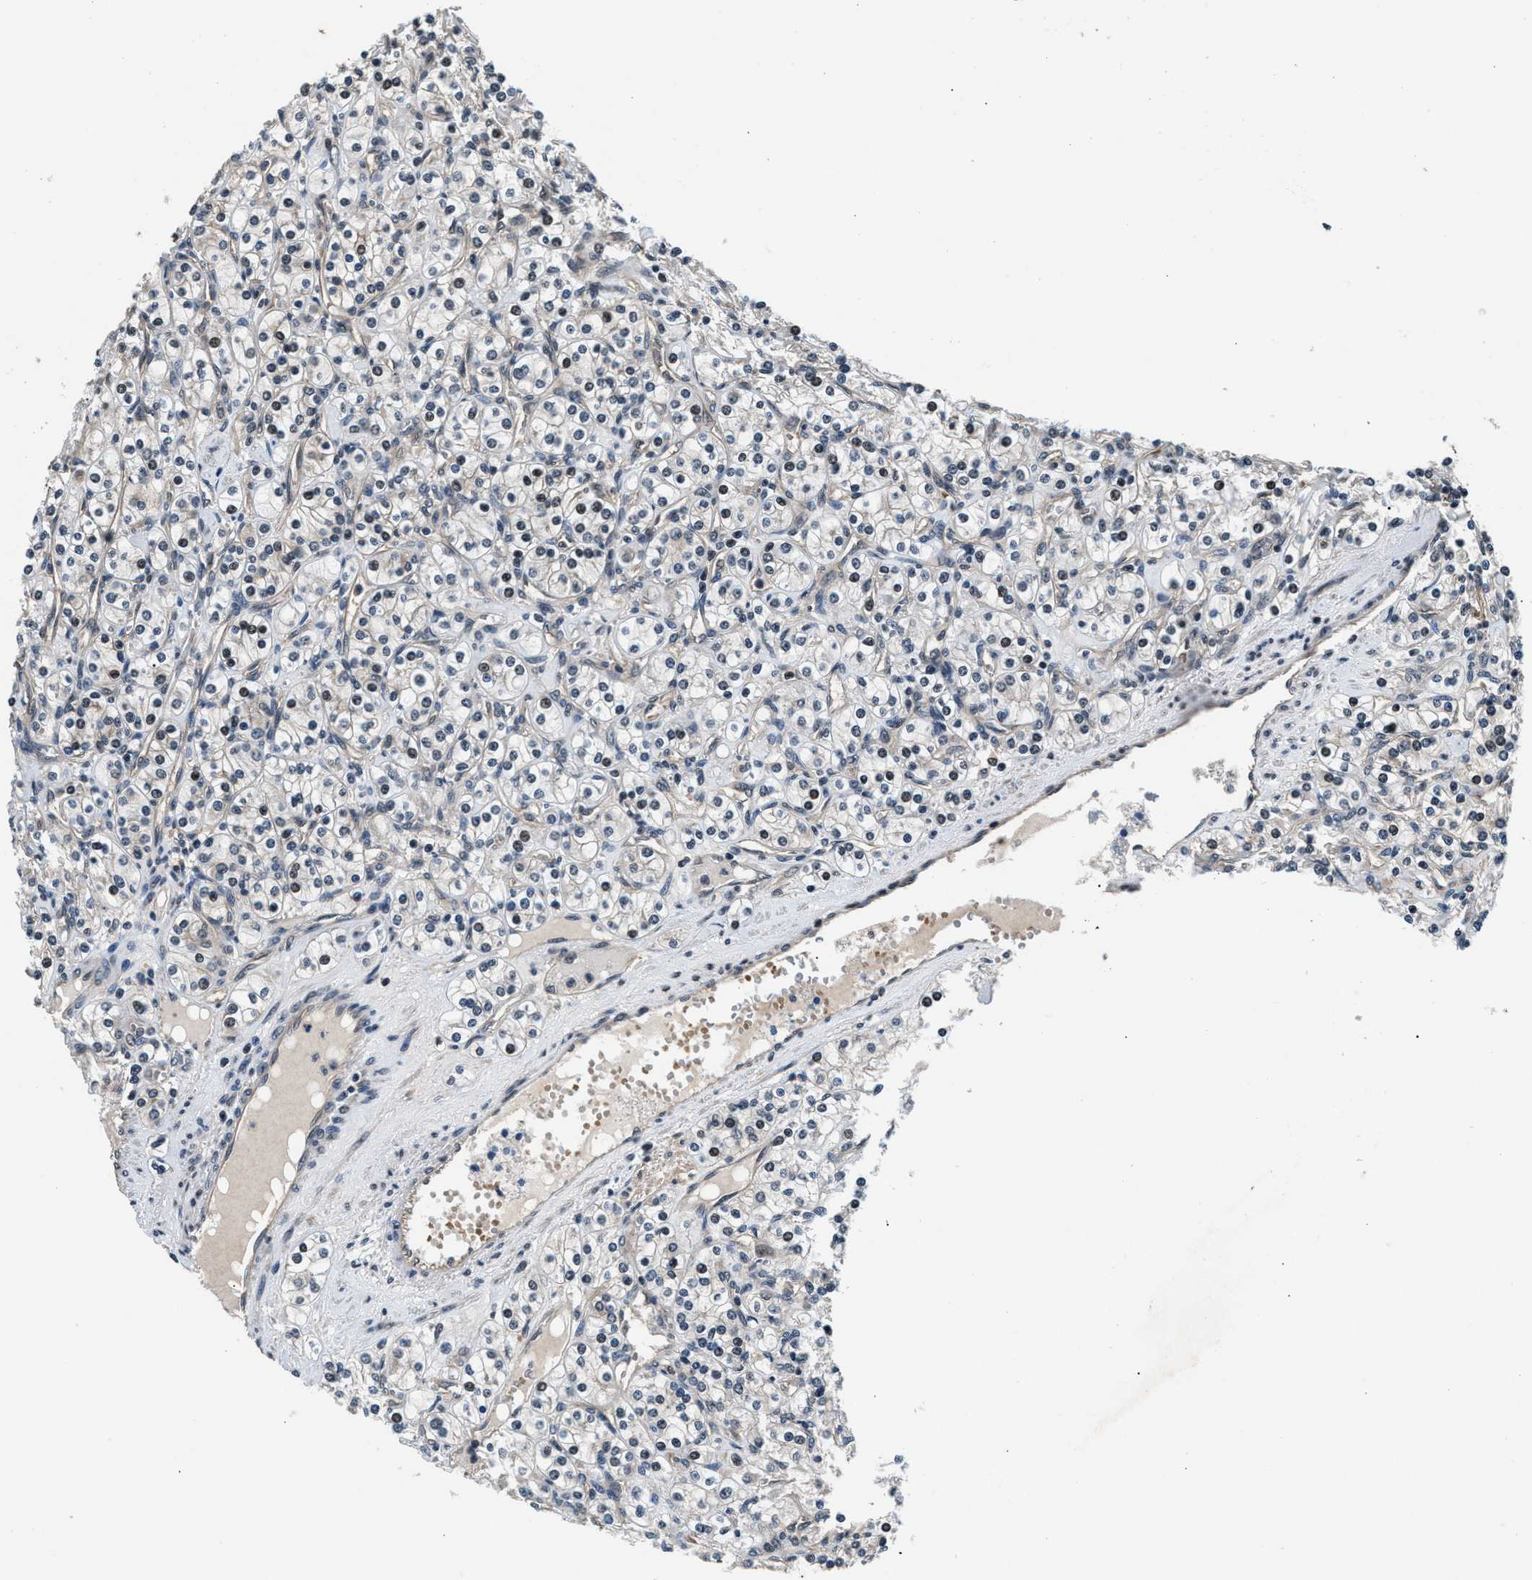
{"staining": {"intensity": "weak", "quantity": "<25%", "location": "nuclear"}, "tissue": "renal cancer", "cell_type": "Tumor cells", "image_type": "cancer", "snomed": [{"axis": "morphology", "description": "Adenocarcinoma, NOS"}, {"axis": "topography", "description": "Kidney"}], "caption": "Adenocarcinoma (renal) was stained to show a protein in brown. There is no significant expression in tumor cells. Brightfield microscopy of immunohistochemistry (IHC) stained with DAB (3,3'-diaminobenzidine) (brown) and hematoxylin (blue), captured at high magnification.", "gene": "RBM33", "patient": {"sex": "male", "age": 77}}